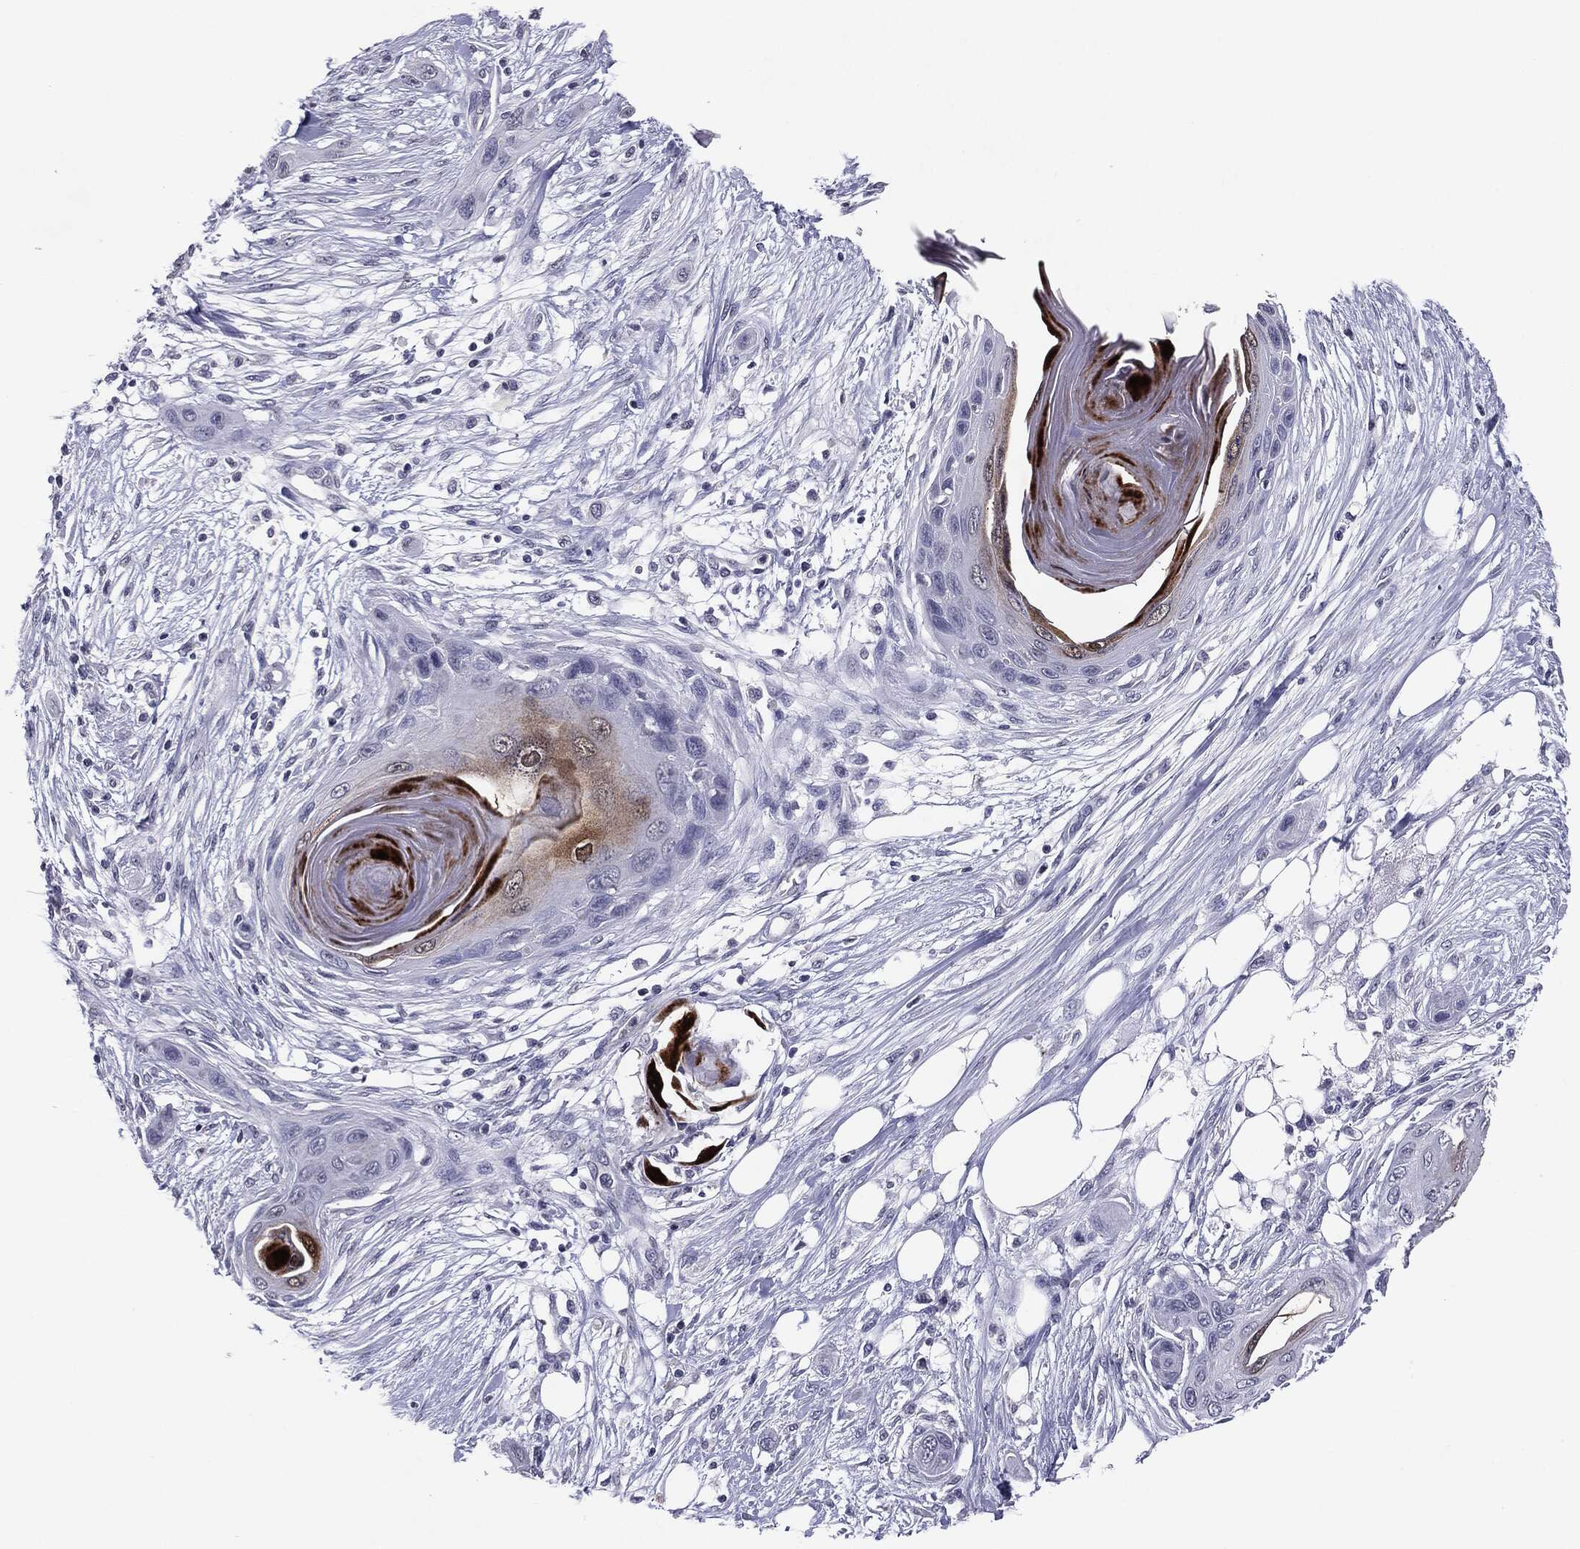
{"staining": {"intensity": "negative", "quantity": "none", "location": "none"}, "tissue": "skin cancer", "cell_type": "Tumor cells", "image_type": "cancer", "snomed": [{"axis": "morphology", "description": "Squamous cell carcinoma, NOS"}, {"axis": "topography", "description": "Skin"}], "caption": "DAB immunohistochemical staining of skin cancer (squamous cell carcinoma) demonstrates no significant staining in tumor cells.", "gene": "SERPINB4", "patient": {"sex": "male", "age": 79}}